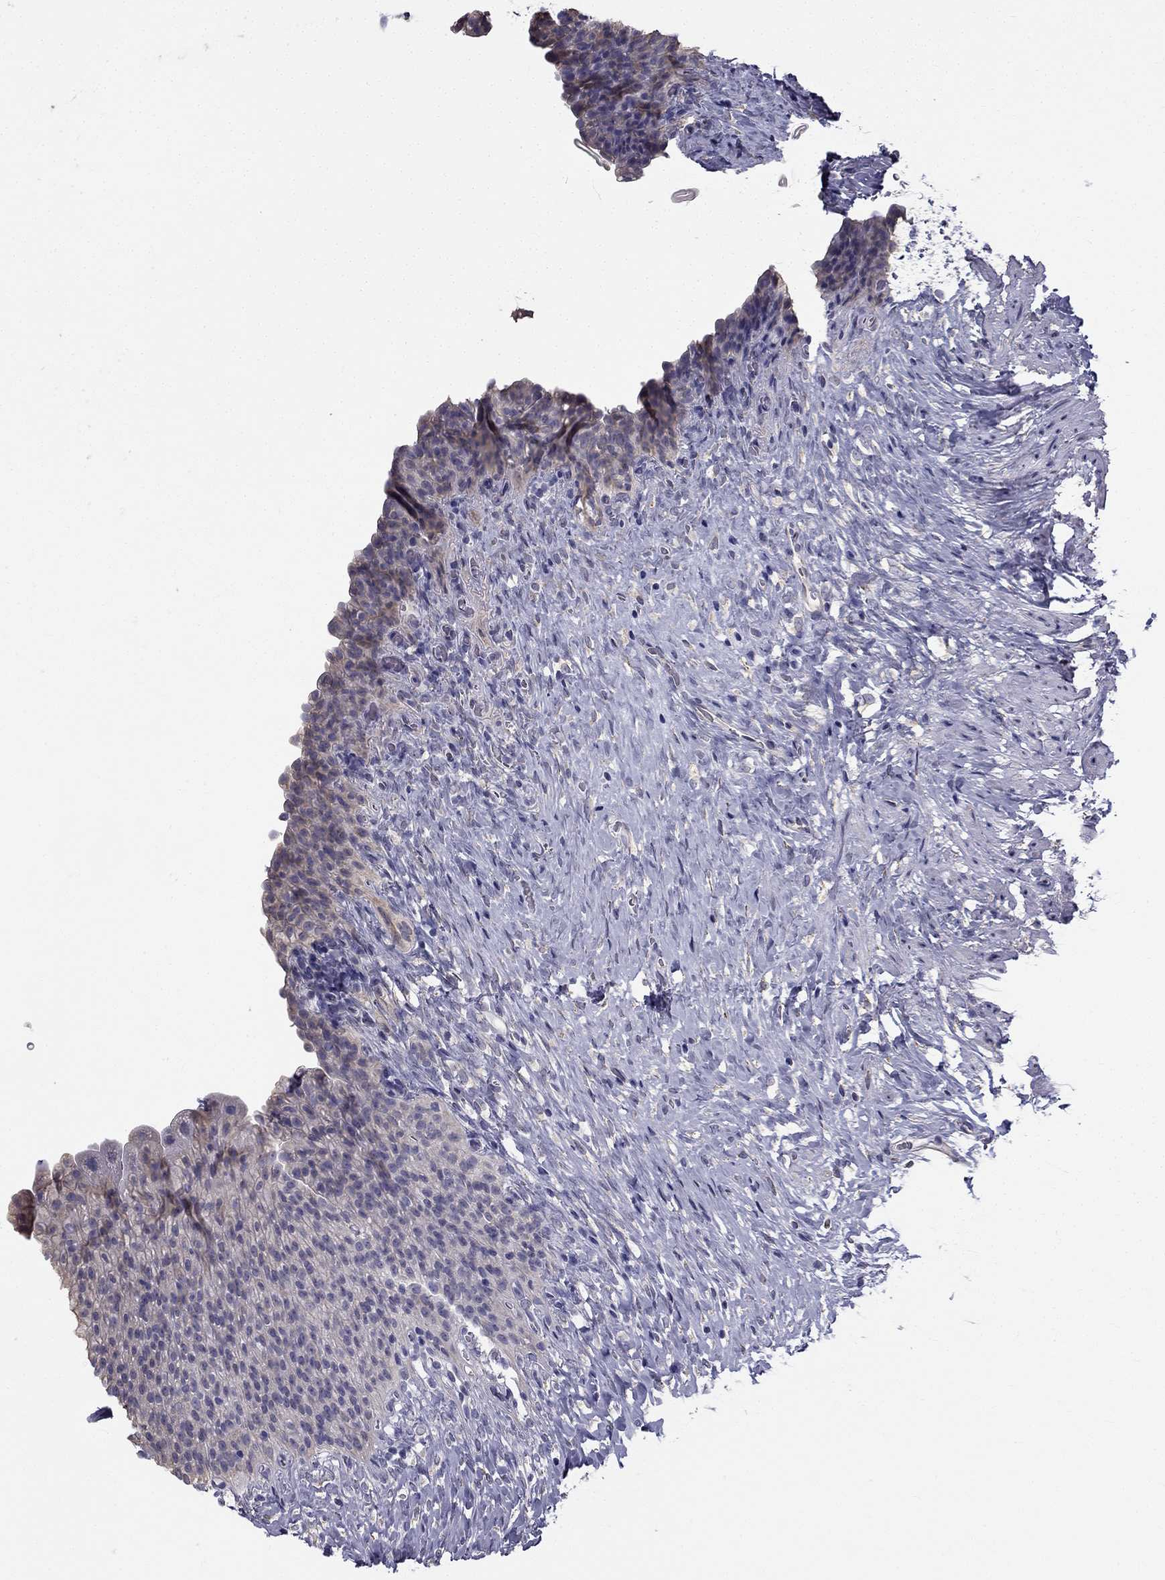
{"staining": {"intensity": "moderate", "quantity": "<25%", "location": "cytoplasmic/membranous"}, "tissue": "urinary bladder", "cell_type": "Urothelial cells", "image_type": "normal", "snomed": [{"axis": "morphology", "description": "Normal tissue, NOS"}, {"axis": "topography", "description": "Urinary bladder"}], "caption": "Urinary bladder stained for a protein (brown) exhibits moderate cytoplasmic/membranous positive positivity in about <25% of urothelial cells.", "gene": "CCDC40", "patient": {"sex": "male", "age": 76}}